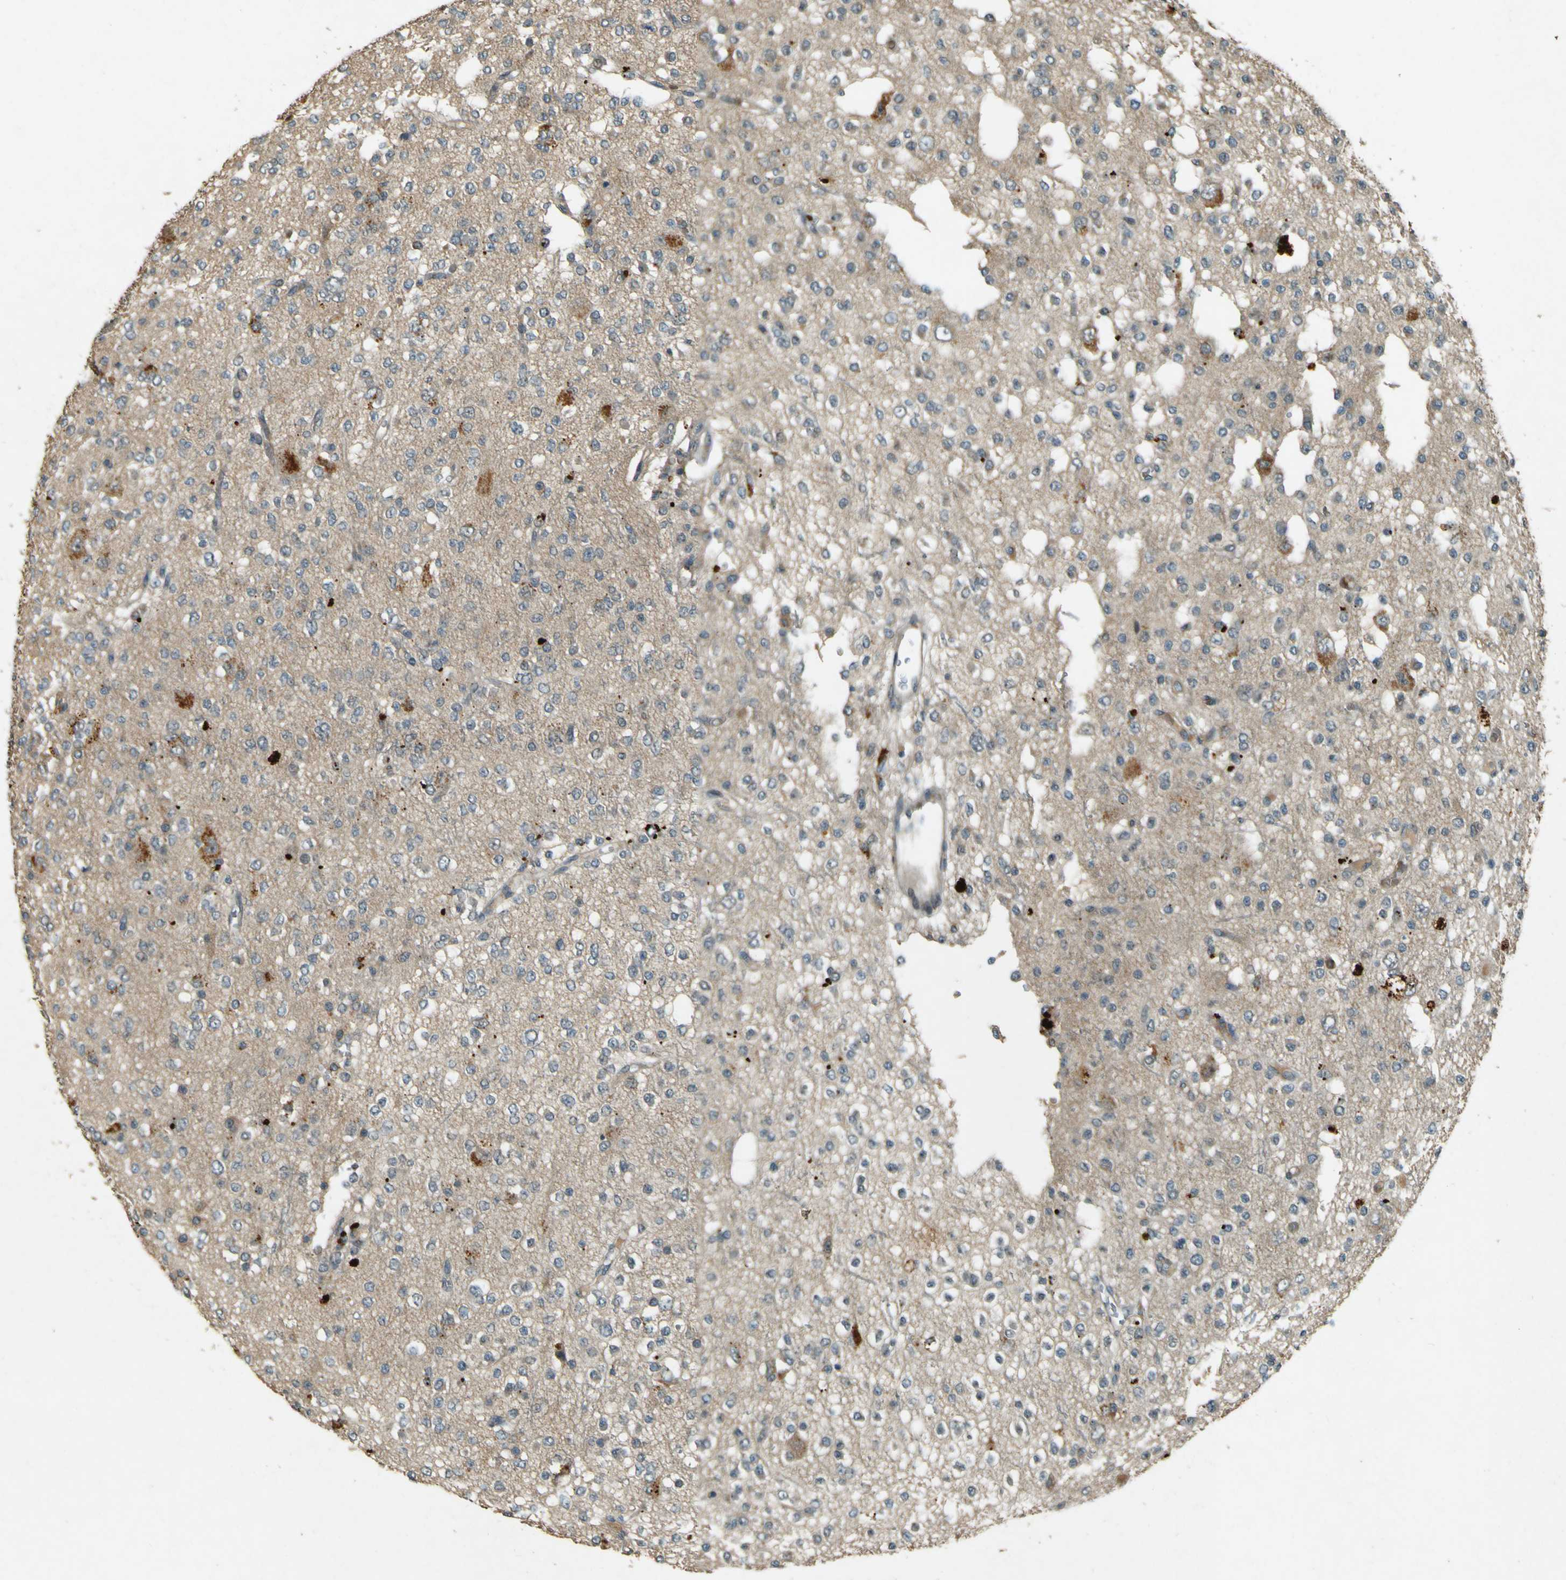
{"staining": {"intensity": "negative", "quantity": "none", "location": "none"}, "tissue": "glioma", "cell_type": "Tumor cells", "image_type": "cancer", "snomed": [{"axis": "morphology", "description": "Glioma, malignant, Low grade"}, {"axis": "topography", "description": "Brain"}], "caption": "Malignant glioma (low-grade) was stained to show a protein in brown. There is no significant positivity in tumor cells.", "gene": "MPDZ", "patient": {"sex": "male", "age": 38}}